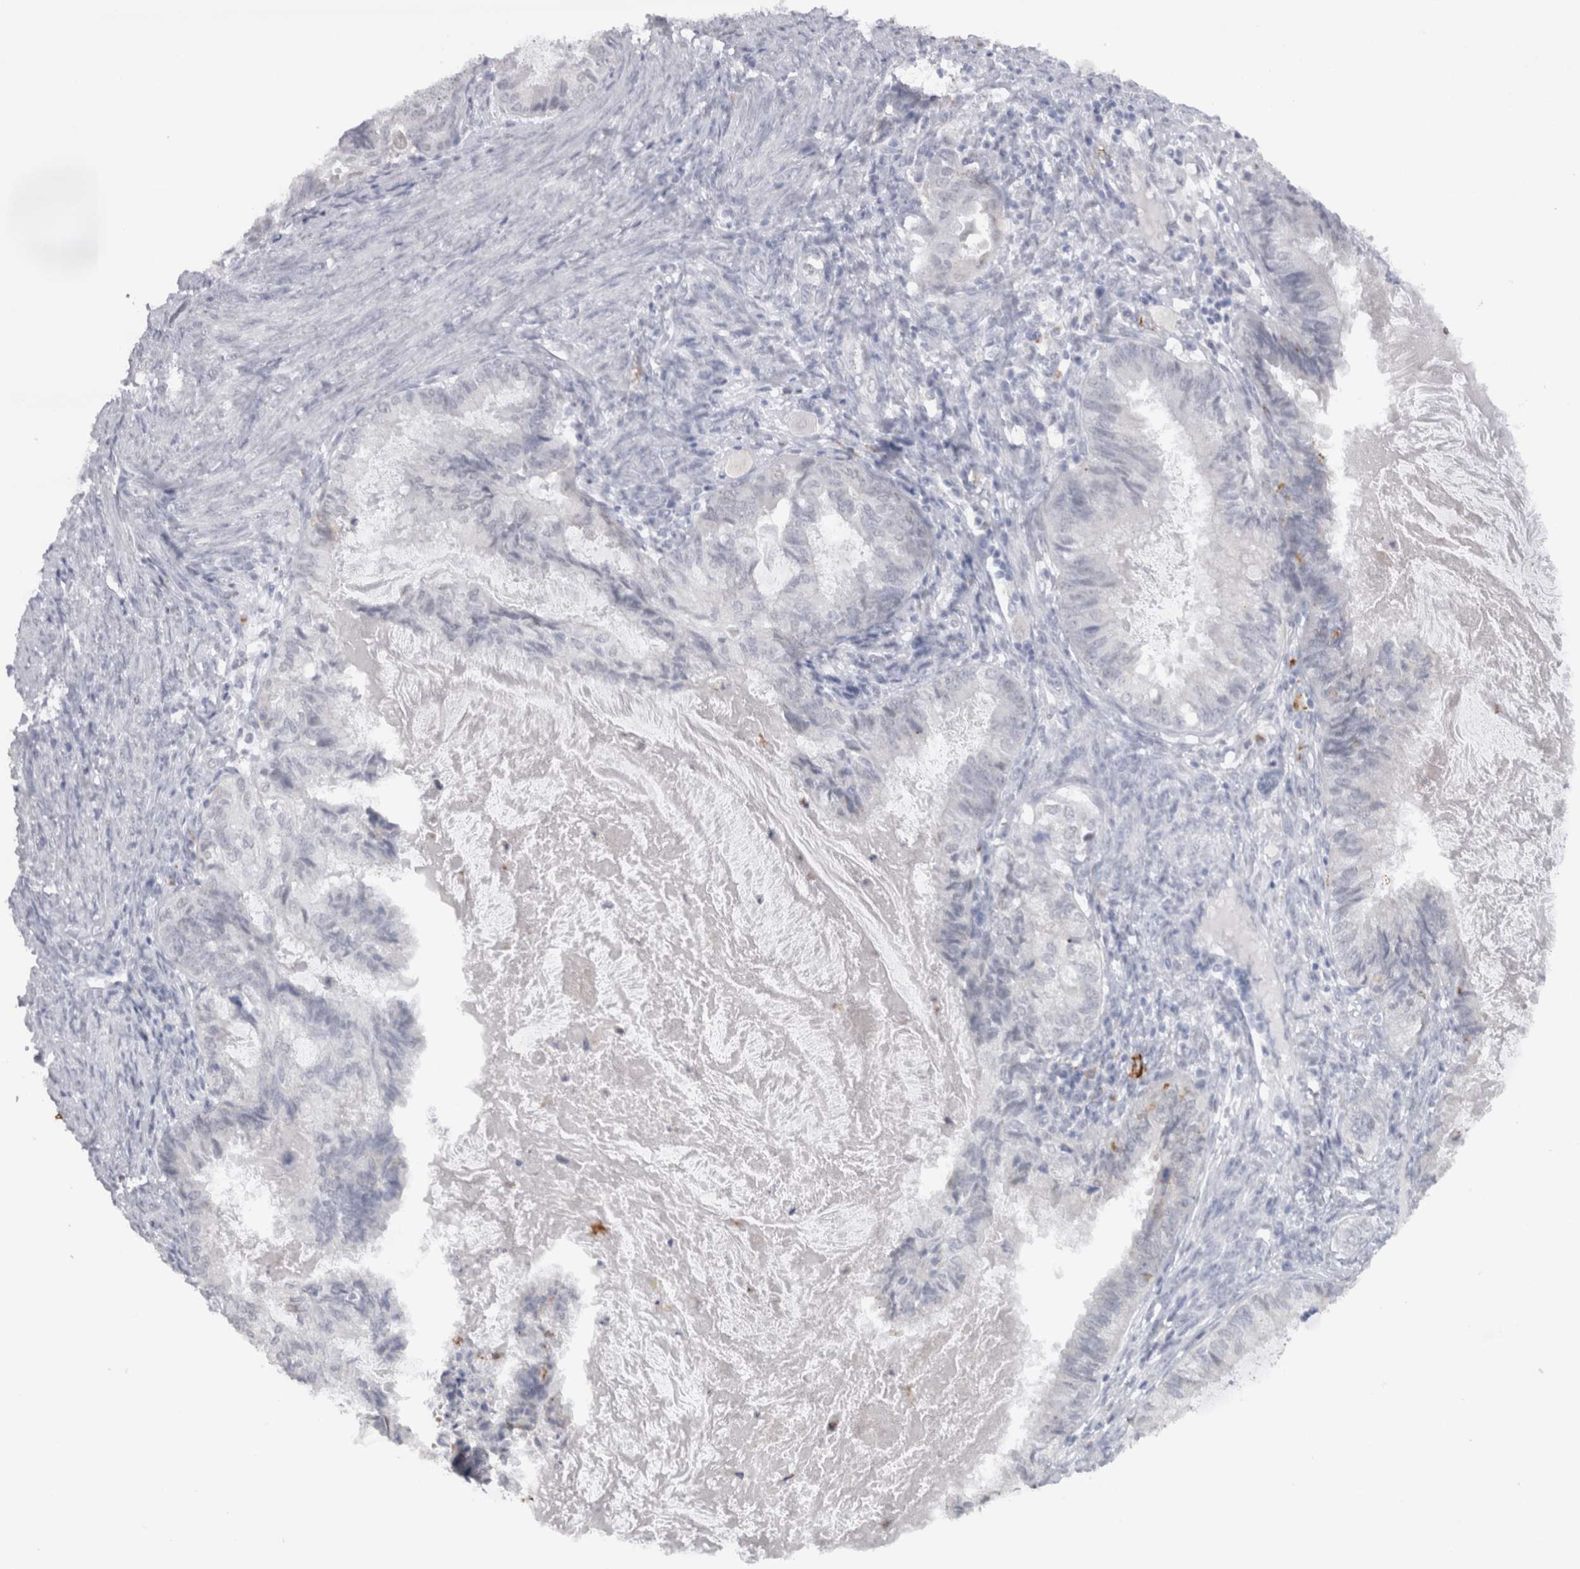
{"staining": {"intensity": "negative", "quantity": "none", "location": "none"}, "tissue": "cervical cancer", "cell_type": "Tumor cells", "image_type": "cancer", "snomed": [{"axis": "morphology", "description": "Normal tissue, NOS"}, {"axis": "morphology", "description": "Adenocarcinoma, NOS"}, {"axis": "topography", "description": "Cervix"}, {"axis": "topography", "description": "Endometrium"}], "caption": "Micrograph shows no significant protein positivity in tumor cells of cervical cancer (adenocarcinoma).", "gene": "CDH17", "patient": {"sex": "female", "age": 86}}